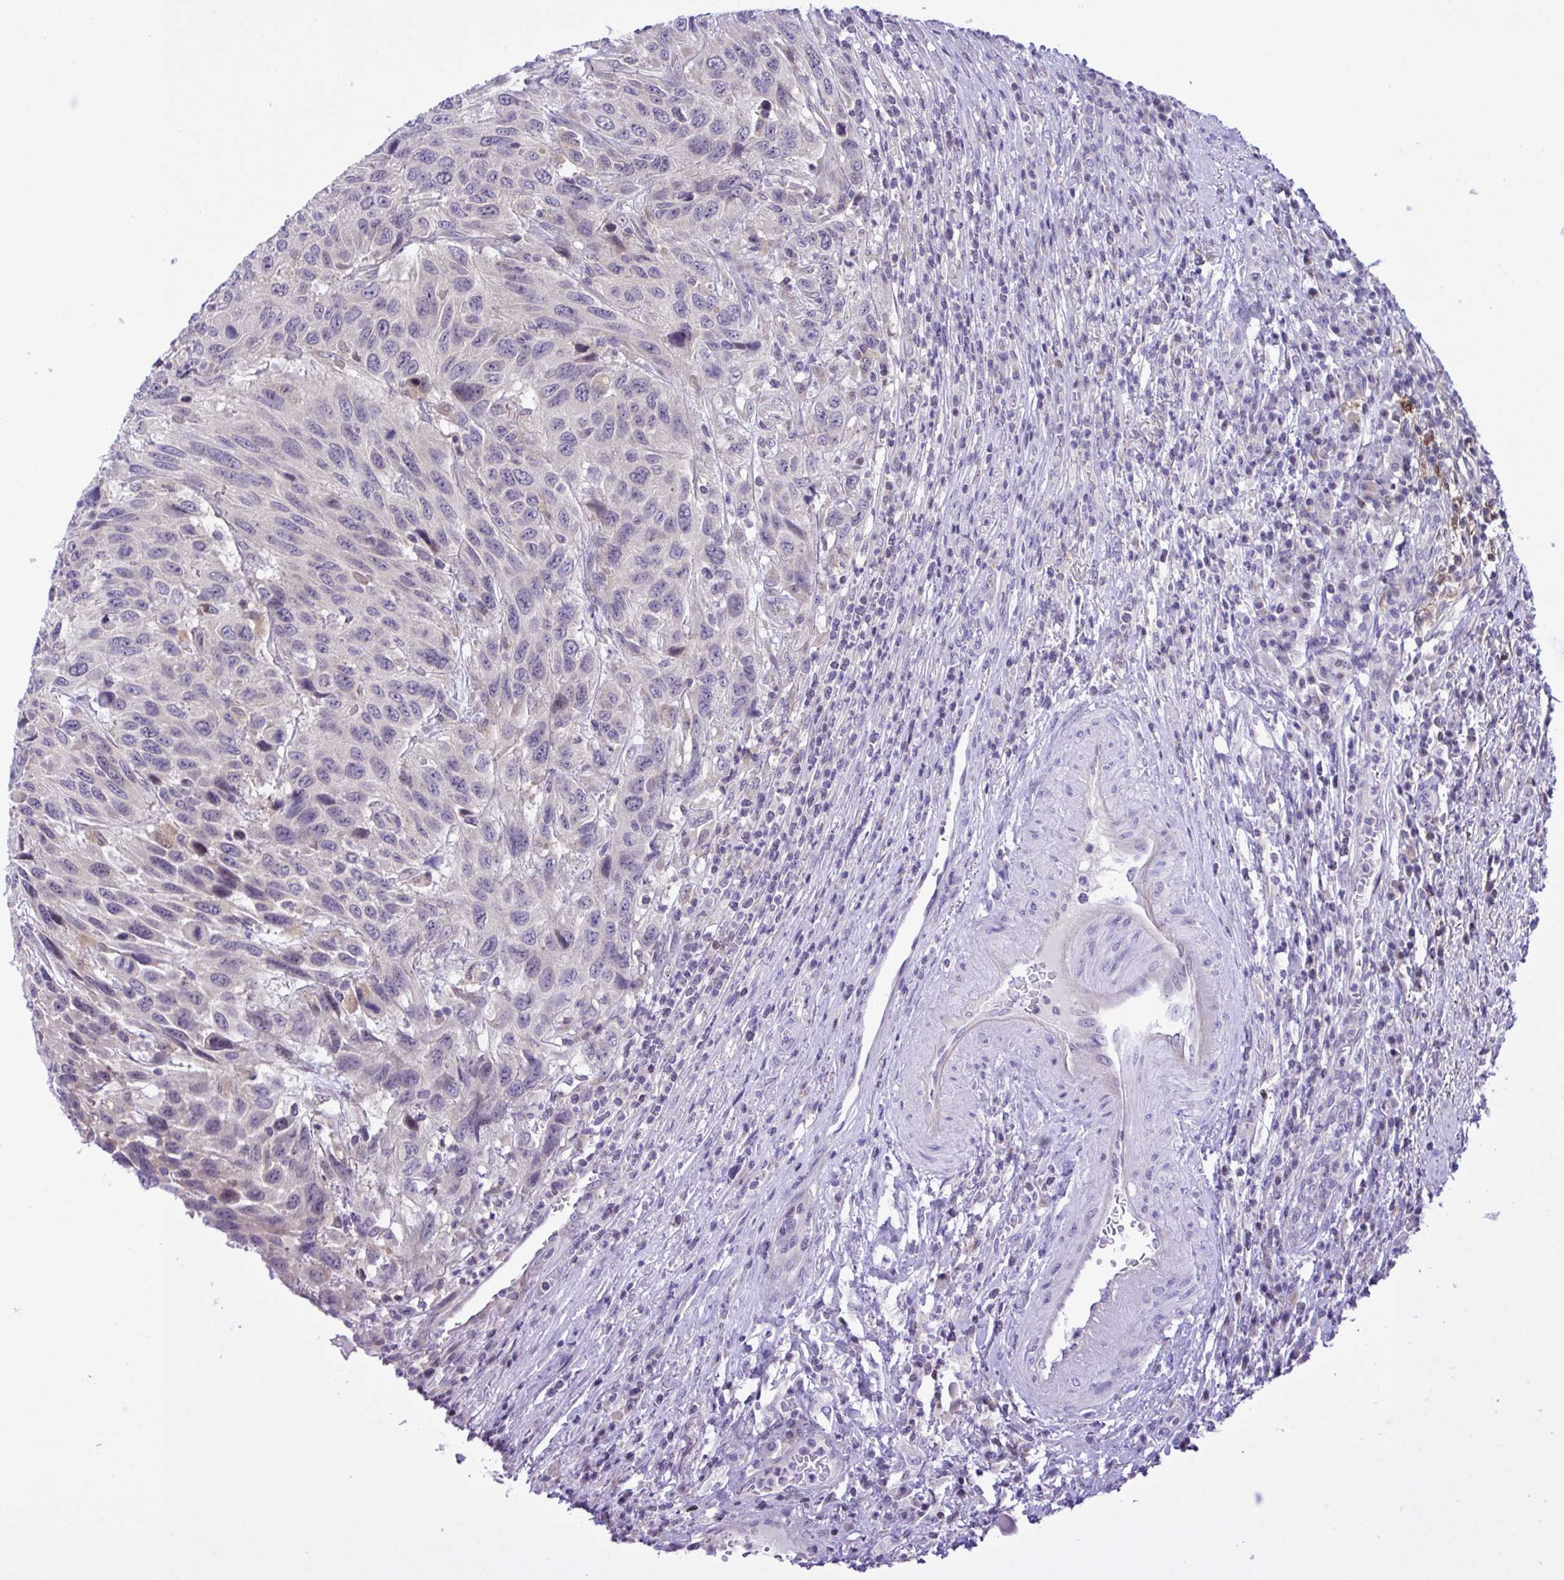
{"staining": {"intensity": "negative", "quantity": "none", "location": "none"}, "tissue": "urothelial cancer", "cell_type": "Tumor cells", "image_type": "cancer", "snomed": [{"axis": "morphology", "description": "Urothelial carcinoma, High grade"}, {"axis": "topography", "description": "Urinary bladder"}], "caption": "This image is of urothelial cancer stained with IHC to label a protein in brown with the nuclei are counter-stained blue. There is no expression in tumor cells.", "gene": "SNX11", "patient": {"sex": "female", "age": 70}}